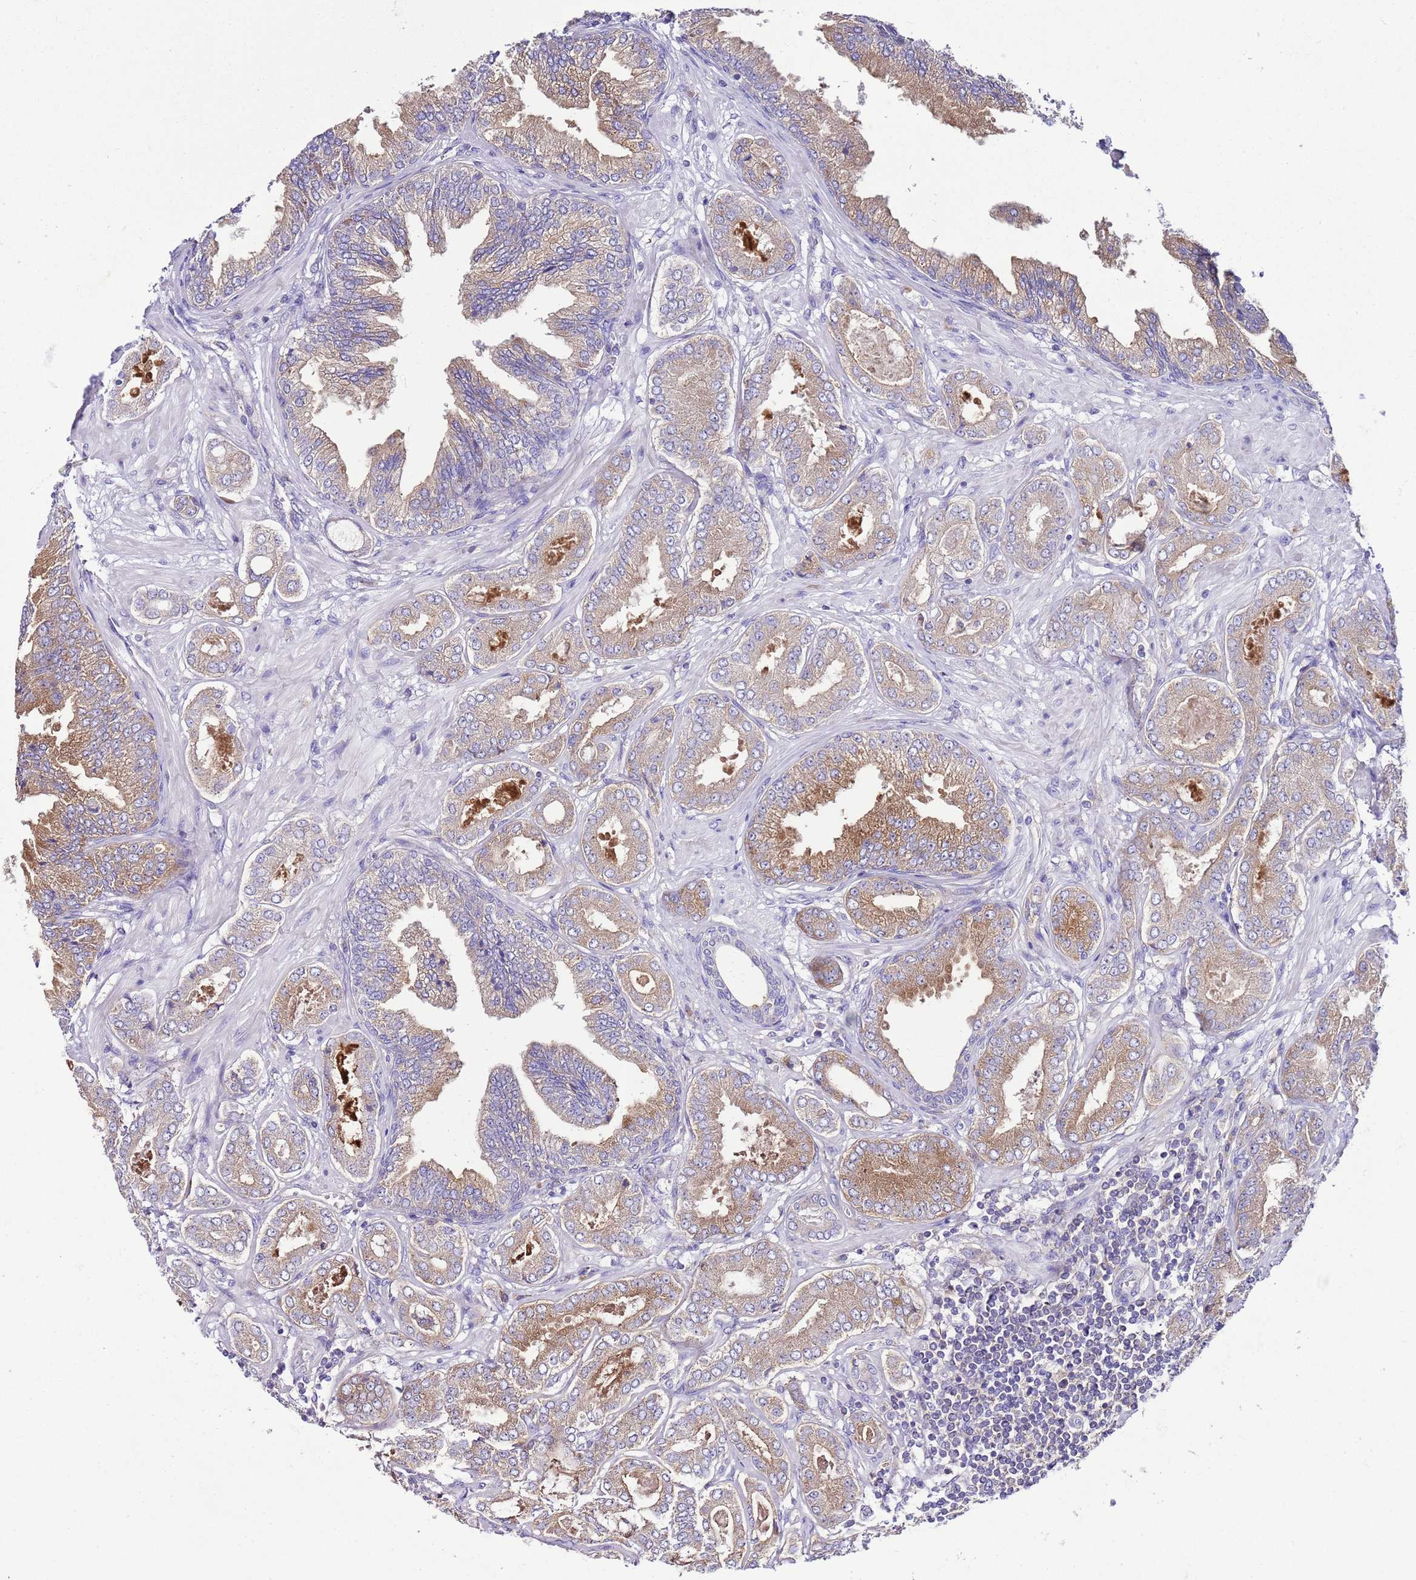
{"staining": {"intensity": "moderate", "quantity": ">75%", "location": "cytoplasmic/membranous"}, "tissue": "prostate cancer", "cell_type": "Tumor cells", "image_type": "cancer", "snomed": [{"axis": "morphology", "description": "Adenocarcinoma, Low grade"}, {"axis": "topography", "description": "Prostate"}], "caption": "IHC (DAB) staining of human prostate cancer (low-grade adenocarcinoma) displays moderate cytoplasmic/membranous protein expression in about >75% of tumor cells.", "gene": "RPS10", "patient": {"sex": "male", "age": 63}}